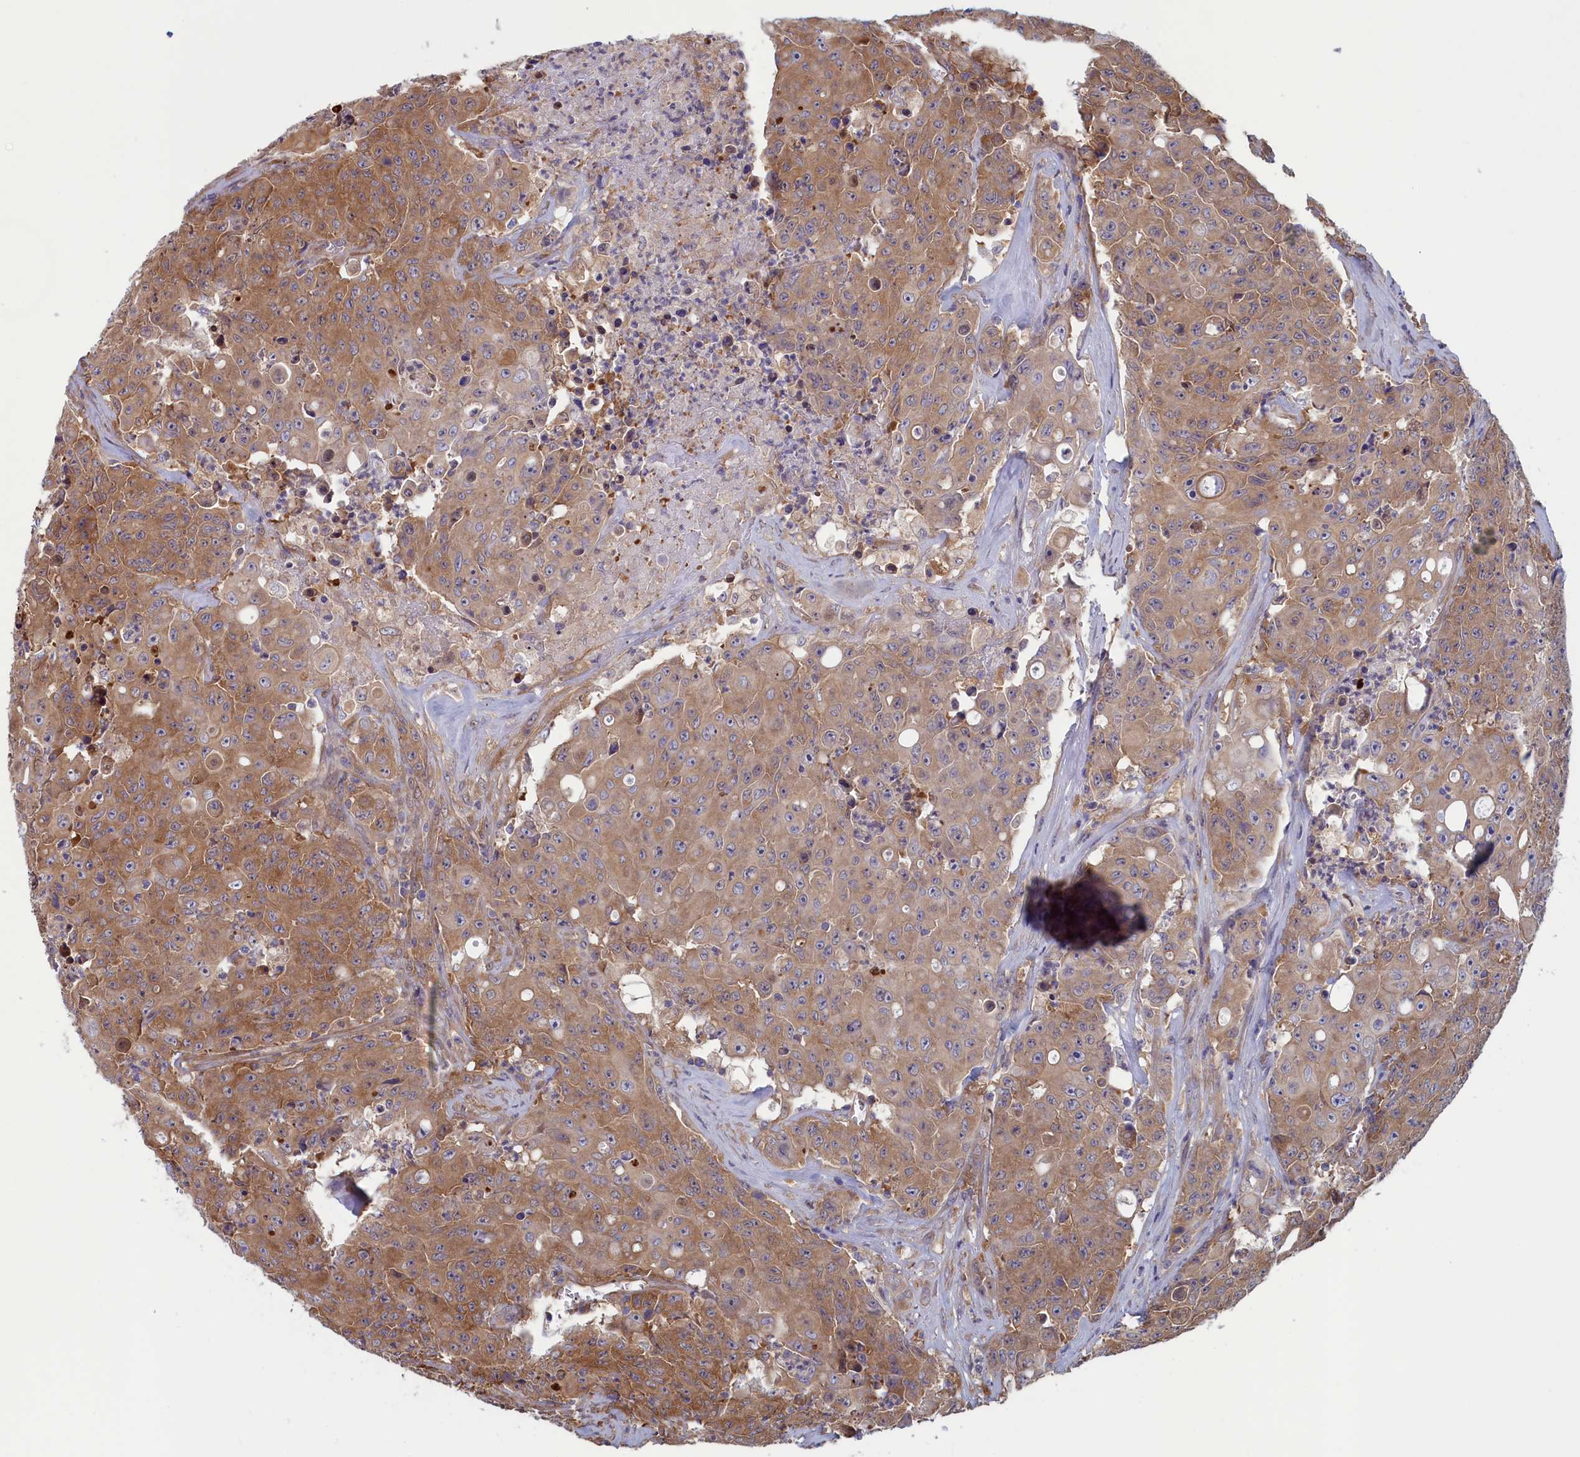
{"staining": {"intensity": "moderate", "quantity": "25%-75%", "location": "cytoplasmic/membranous"}, "tissue": "colorectal cancer", "cell_type": "Tumor cells", "image_type": "cancer", "snomed": [{"axis": "morphology", "description": "Adenocarcinoma, NOS"}, {"axis": "topography", "description": "Colon"}], "caption": "Immunohistochemistry (IHC) of adenocarcinoma (colorectal) displays medium levels of moderate cytoplasmic/membranous expression in about 25%-75% of tumor cells. (IHC, brightfield microscopy, high magnification).", "gene": "SYNDIG1L", "patient": {"sex": "male", "age": 51}}